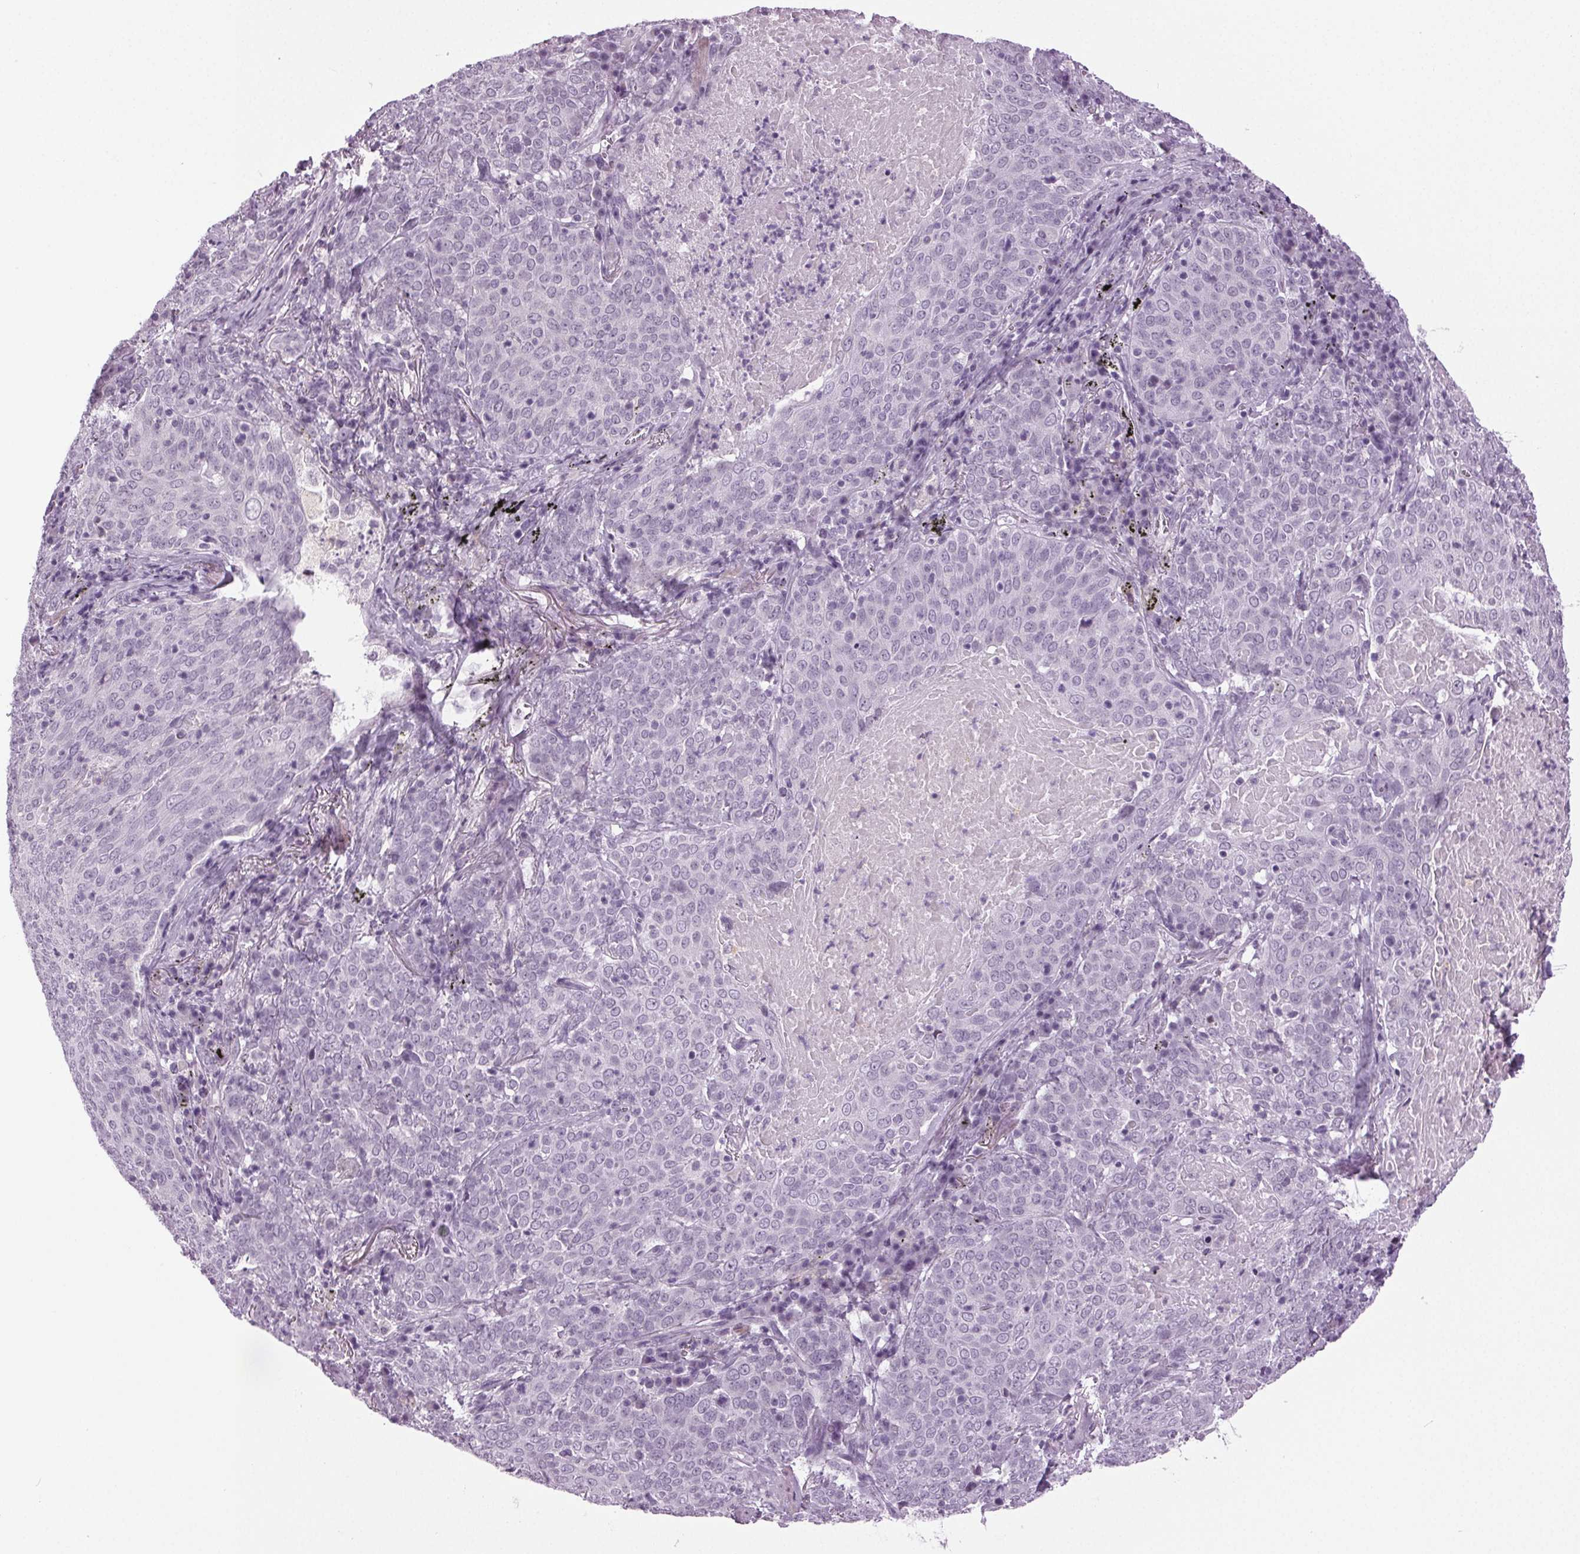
{"staining": {"intensity": "negative", "quantity": "none", "location": "none"}, "tissue": "lung cancer", "cell_type": "Tumor cells", "image_type": "cancer", "snomed": [{"axis": "morphology", "description": "Squamous cell carcinoma, NOS"}, {"axis": "topography", "description": "Lung"}], "caption": "This micrograph is of lung squamous cell carcinoma stained with IHC to label a protein in brown with the nuclei are counter-stained blue. There is no staining in tumor cells. (IHC, brightfield microscopy, high magnification).", "gene": "DNAH12", "patient": {"sex": "male", "age": 82}}